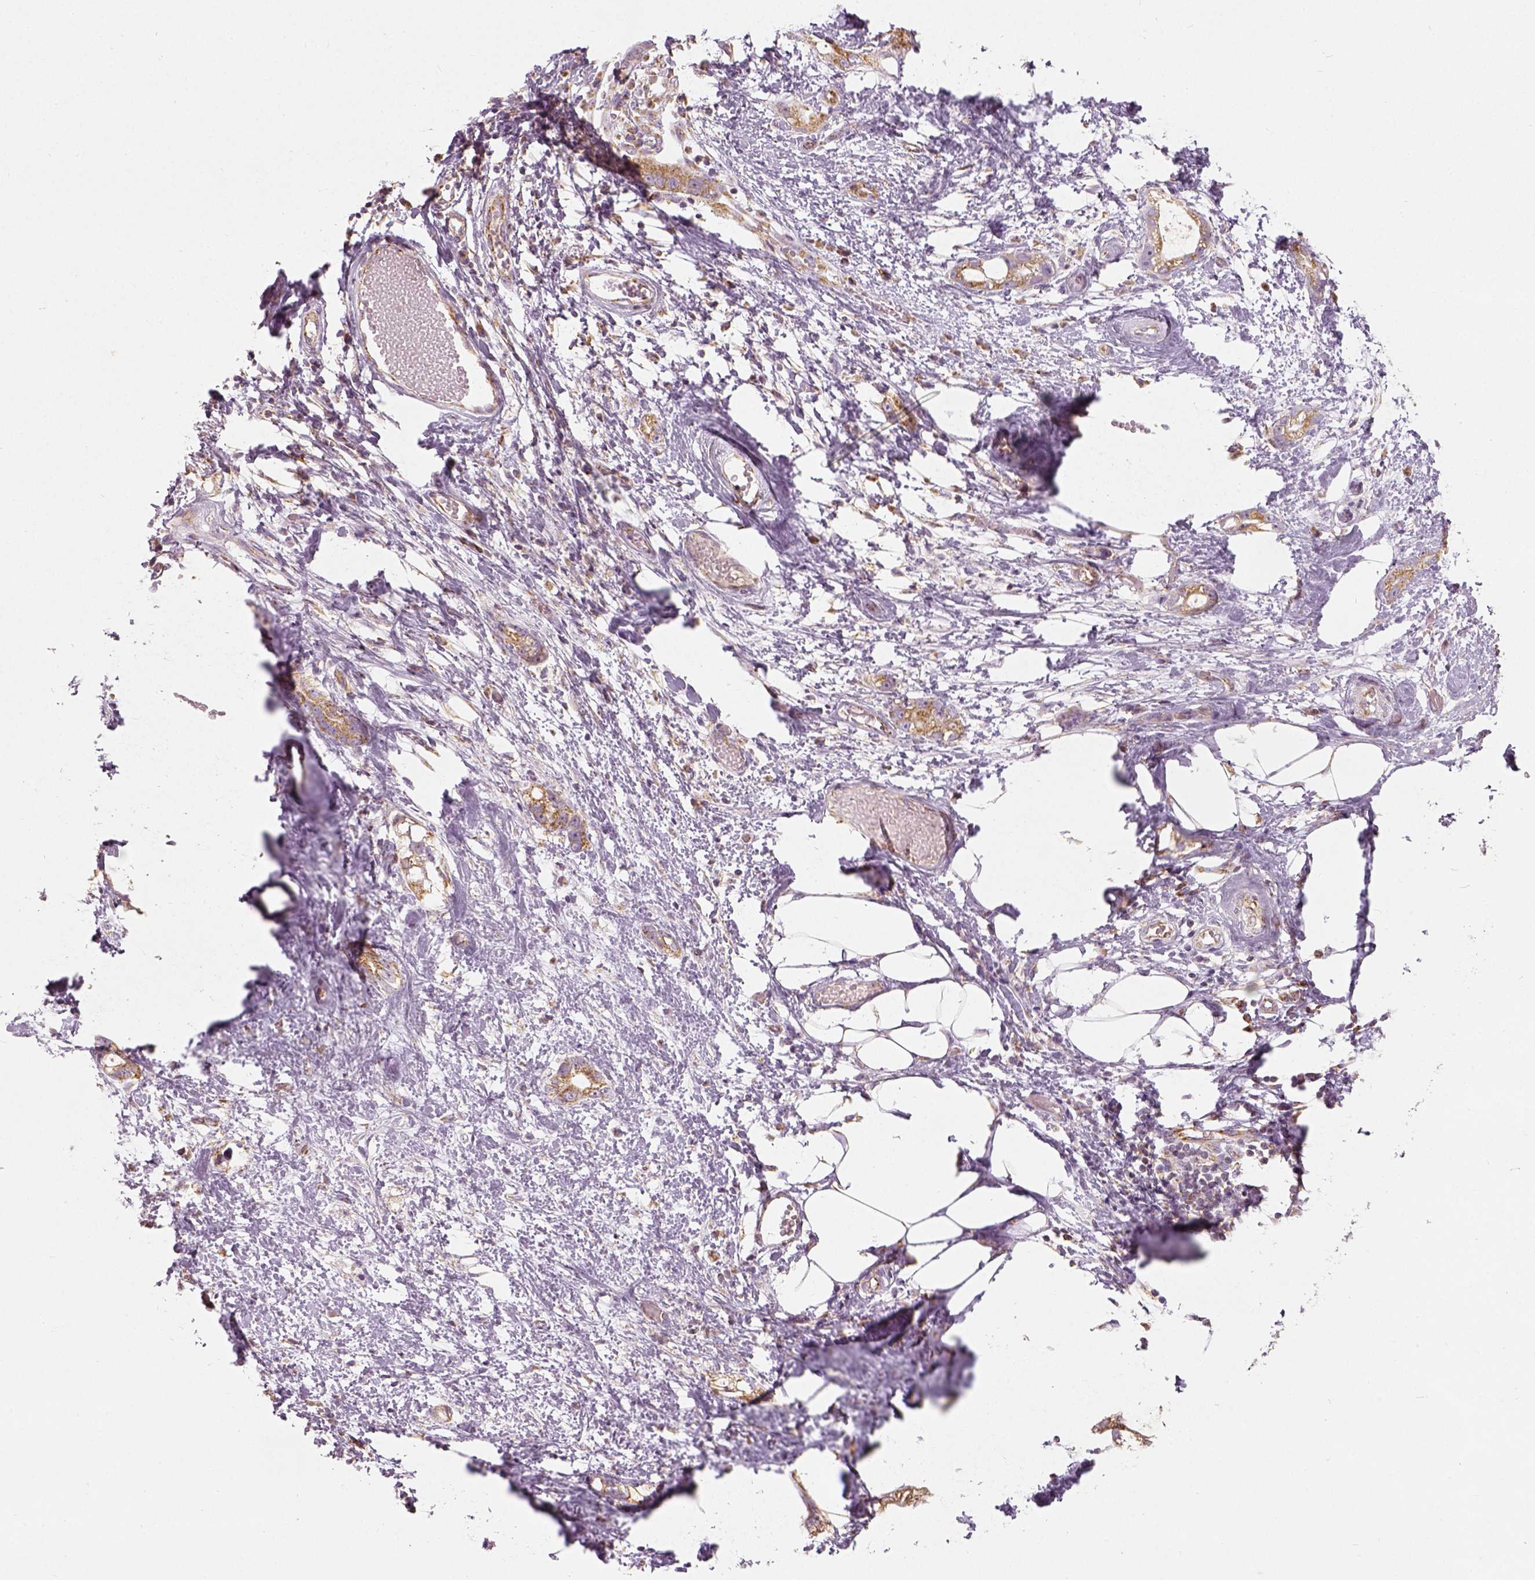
{"staining": {"intensity": "moderate", "quantity": ">75%", "location": "cytoplasmic/membranous"}, "tissue": "stomach cancer", "cell_type": "Tumor cells", "image_type": "cancer", "snomed": [{"axis": "morphology", "description": "Adenocarcinoma, NOS"}, {"axis": "topography", "description": "Stomach"}], "caption": "Immunohistochemistry of adenocarcinoma (stomach) shows medium levels of moderate cytoplasmic/membranous positivity in approximately >75% of tumor cells.", "gene": "PGAM5", "patient": {"sex": "male", "age": 55}}